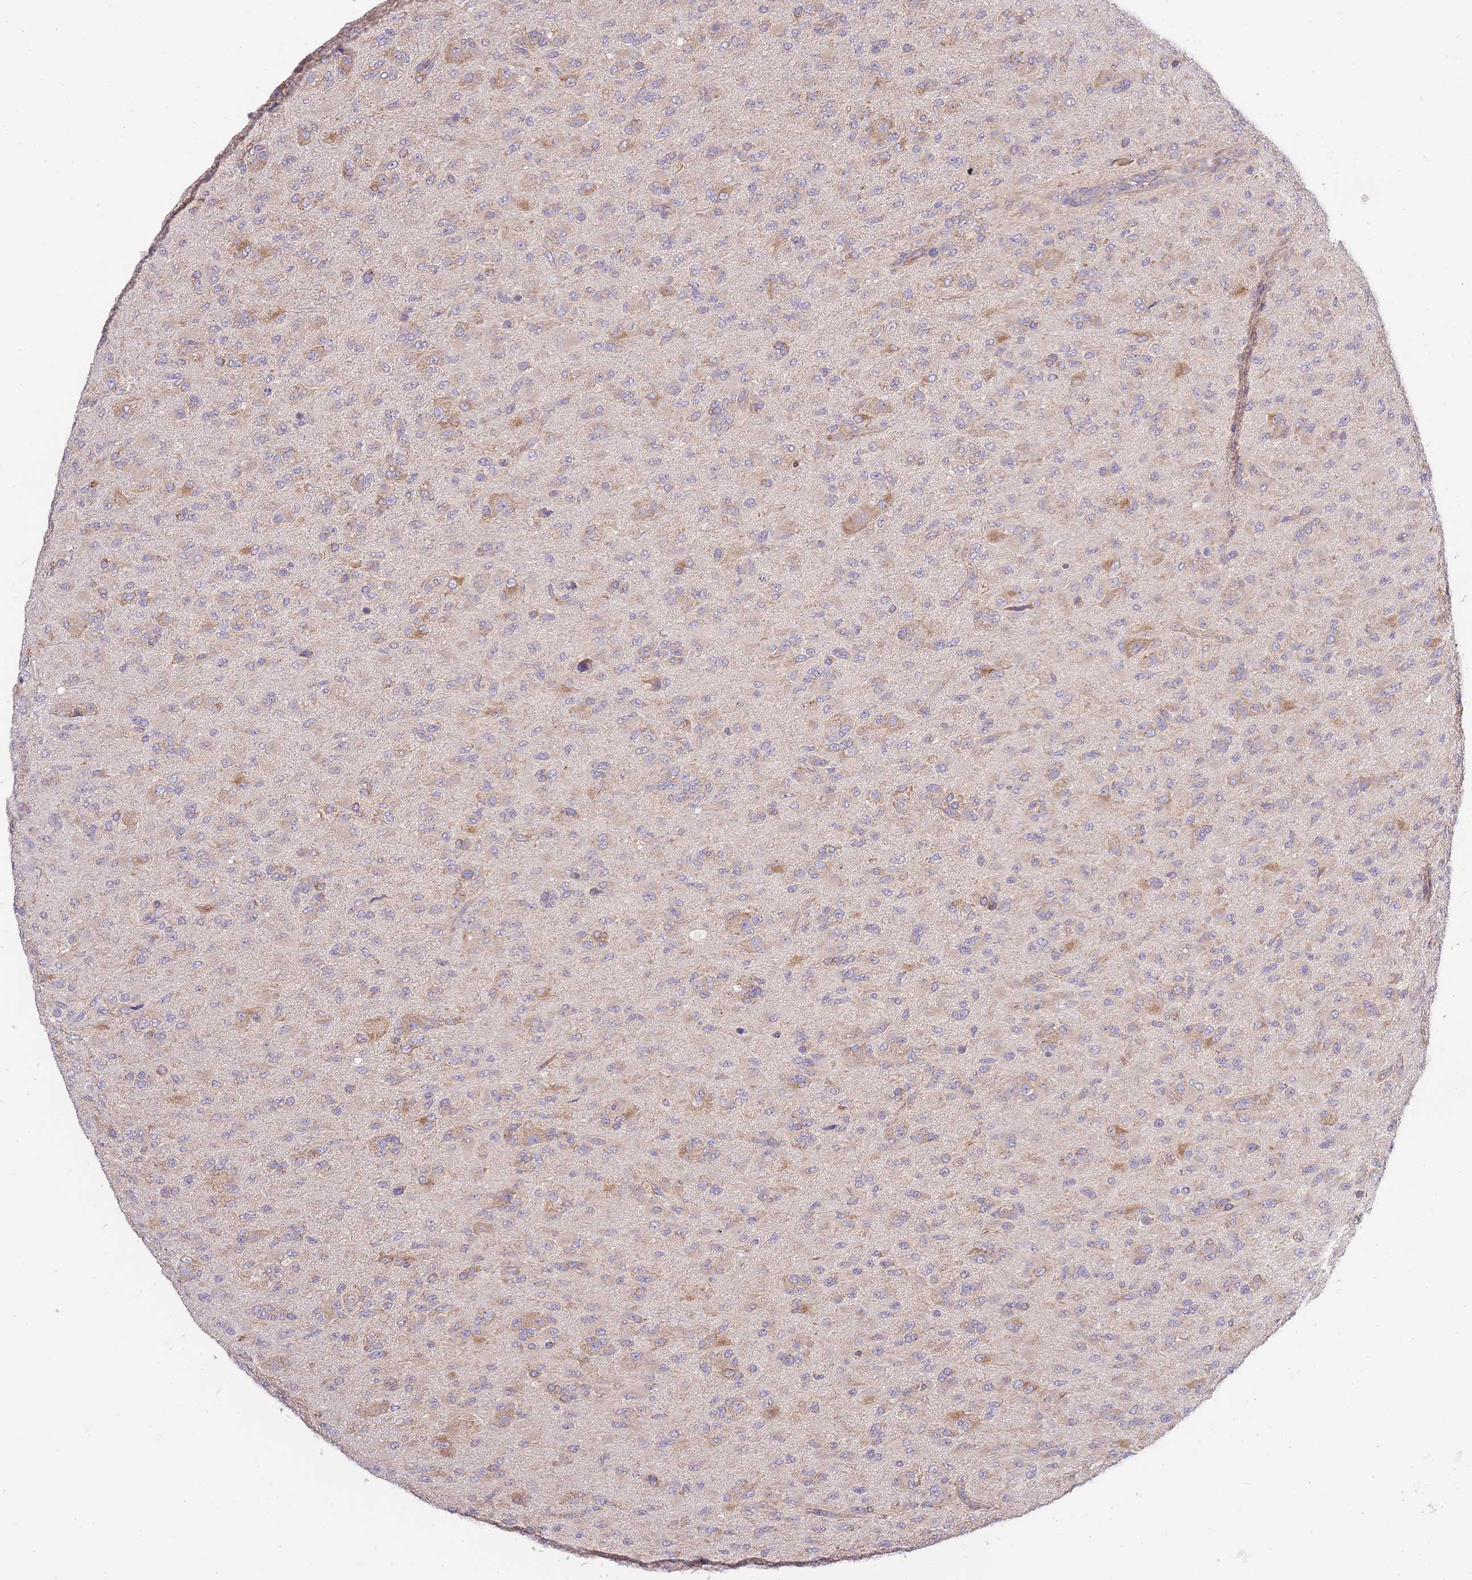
{"staining": {"intensity": "weak", "quantity": "25%-75%", "location": "cytoplasmic/membranous"}, "tissue": "glioma", "cell_type": "Tumor cells", "image_type": "cancer", "snomed": [{"axis": "morphology", "description": "Glioma, malignant, Low grade"}, {"axis": "topography", "description": "Brain"}], "caption": "A brown stain shows weak cytoplasmic/membranous staining of a protein in glioma tumor cells. The protein of interest is shown in brown color, while the nuclei are stained blue.", "gene": "BEX1", "patient": {"sex": "male", "age": 65}}